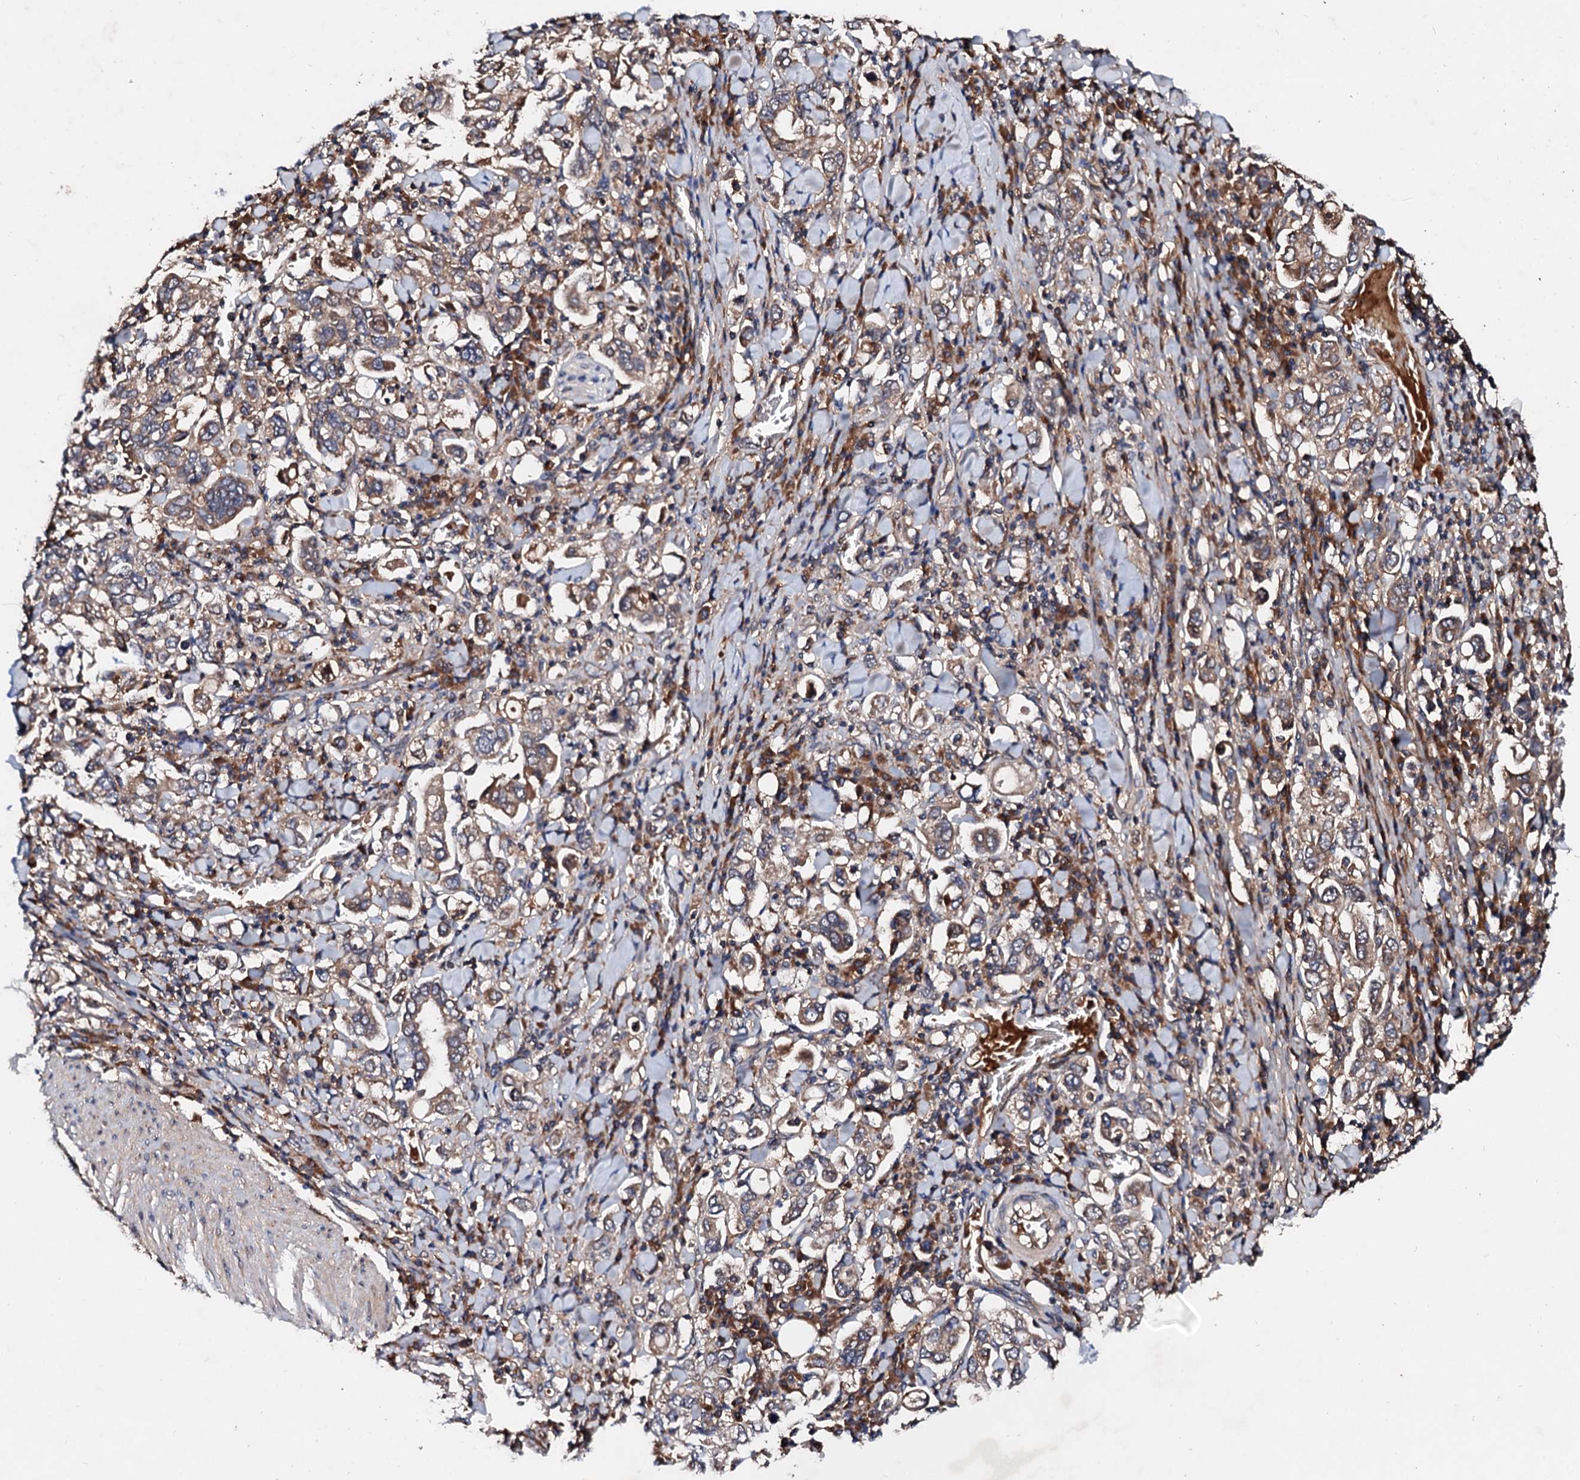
{"staining": {"intensity": "weak", "quantity": ">75%", "location": "cytoplasmic/membranous"}, "tissue": "stomach cancer", "cell_type": "Tumor cells", "image_type": "cancer", "snomed": [{"axis": "morphology", "description": "Adenocarcinoma, NOS"}, {"axis": "topography", "description": "Stomach, upper"}], "caption": "Protein expression analysis of human stomach adenocarcinoma reveals weak cytoplasmic/membranous expression in approximately >75% of tumor cells.", "gene": "EXTL1", "patient": {"sex": "male", "age": 62}}